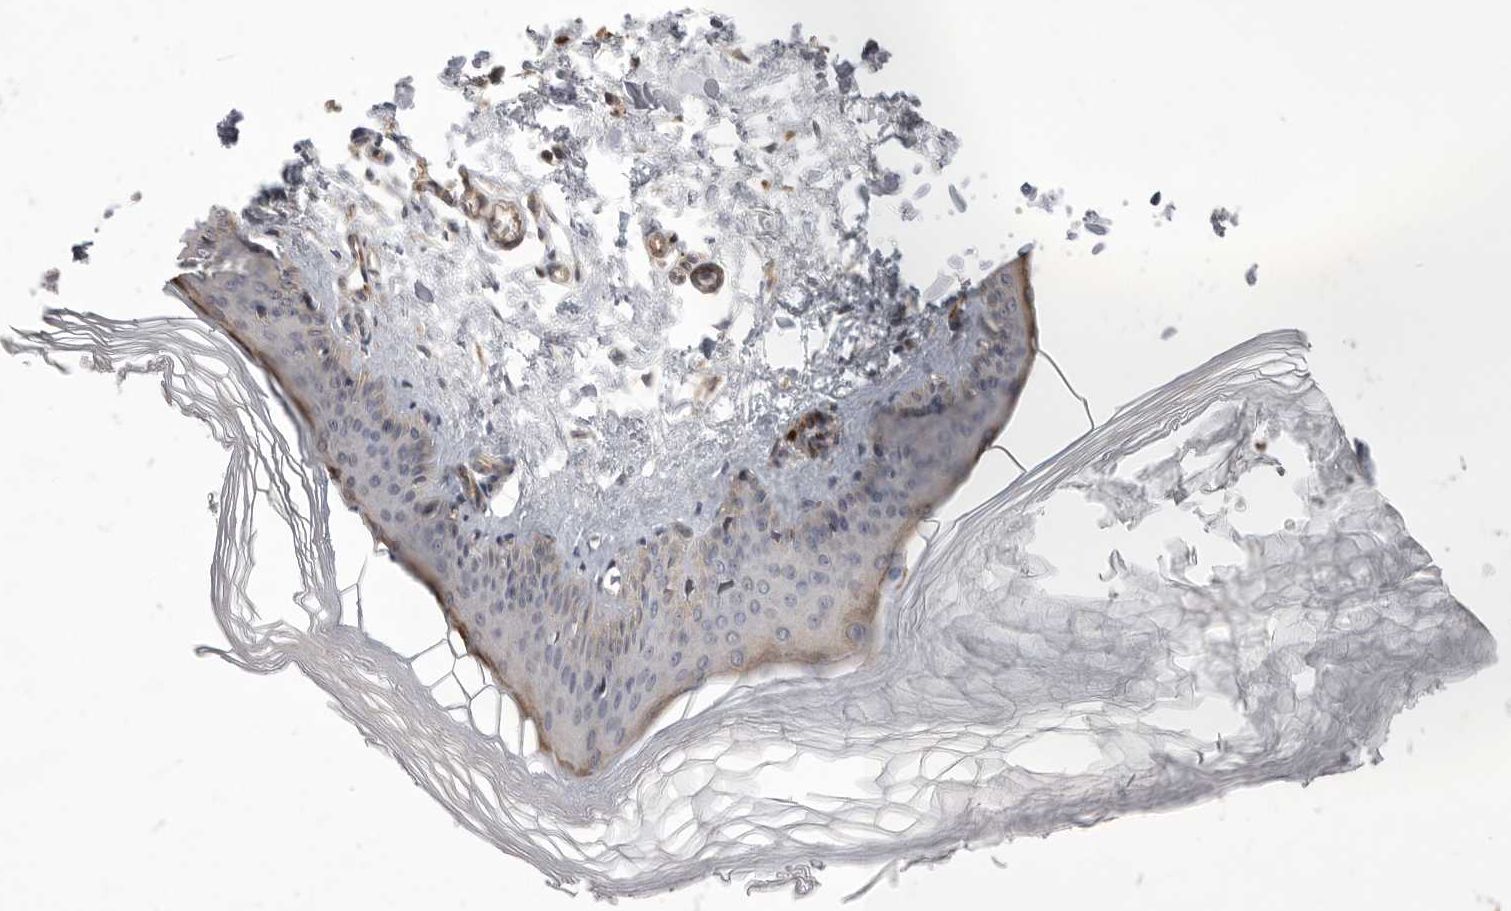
{"staining": {"intensity": "weak", "quantity": ">75%", "location": "cytoplasmic/membranous"}, "tissue": "skin", "cell_type": "Fibroblasts", "image_type": "normal", "snomed": [{"axis": "morphology", "description": "Normal tissue, NOS"}, {"axis": "topography", "description": "Skin"}], "caption": "Weak cytoplasmic/membranous protein positivity is present in approximately >75% of fibroblasts in skin. The staining was performed using DAB, with brown indicating positive protein expression. Nuclei are stained blue with hematoxylin.", "gene": "NRCAM", "patient": {"sex": "female", "age": 27}}